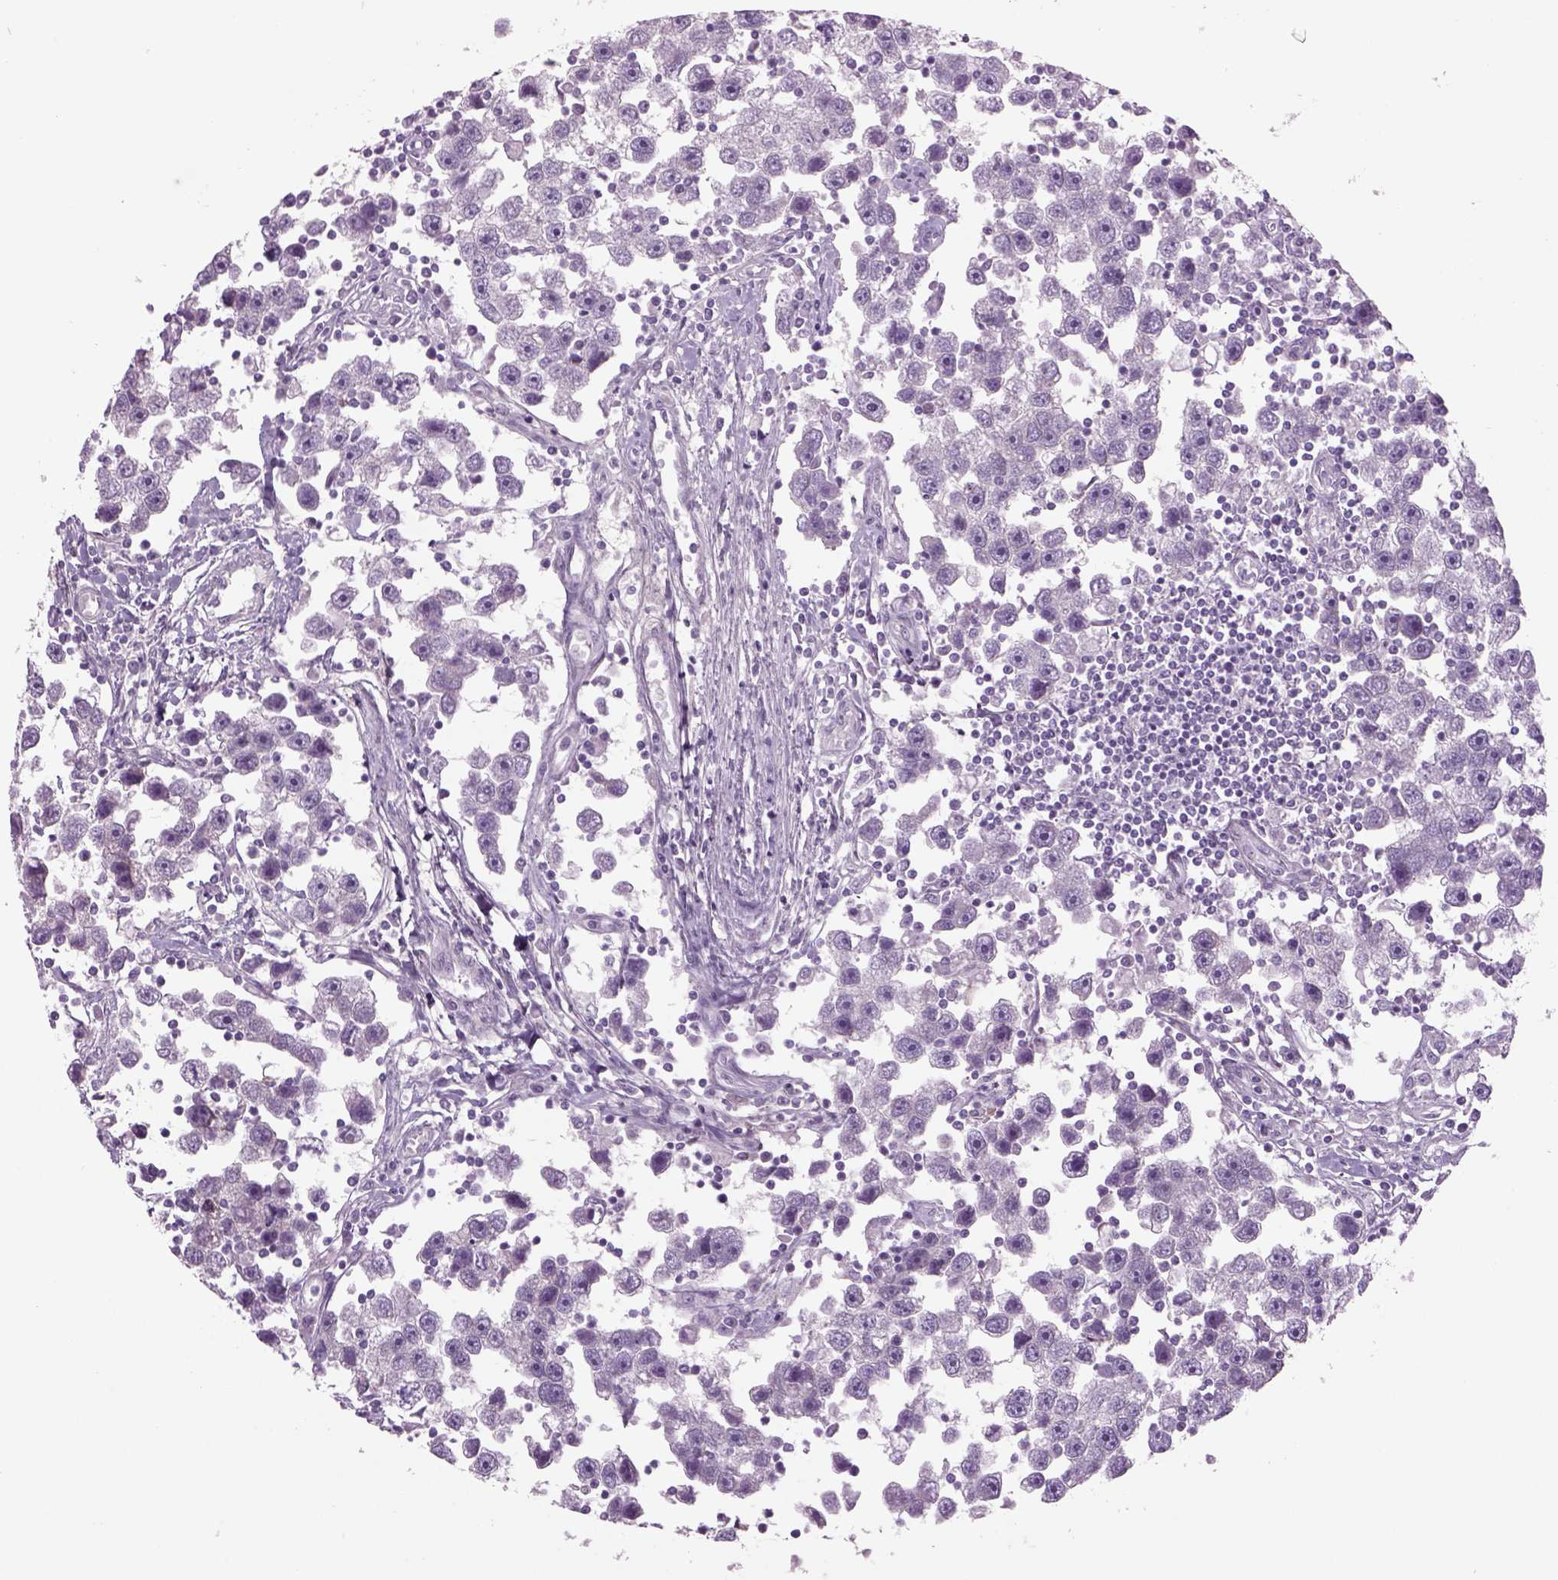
{"staining": {"intensity": "negative", "quantity": "none", "location": "none"}, "tissue": "testis cancer", "cell_type": "Tumor cells", "image_type": "cancer", "snomed": [{"axis": "morphology", "description": "Seminoma, NOS"}, {"axis": "topography", "description": "Testis"}], "caption": "There is no significant staining in tumor cells of testis cancer (seminoma). (DAB IHC, high magnification).", "gene": "MDH1B", "patient": {"sex": "male", "age": 30}}